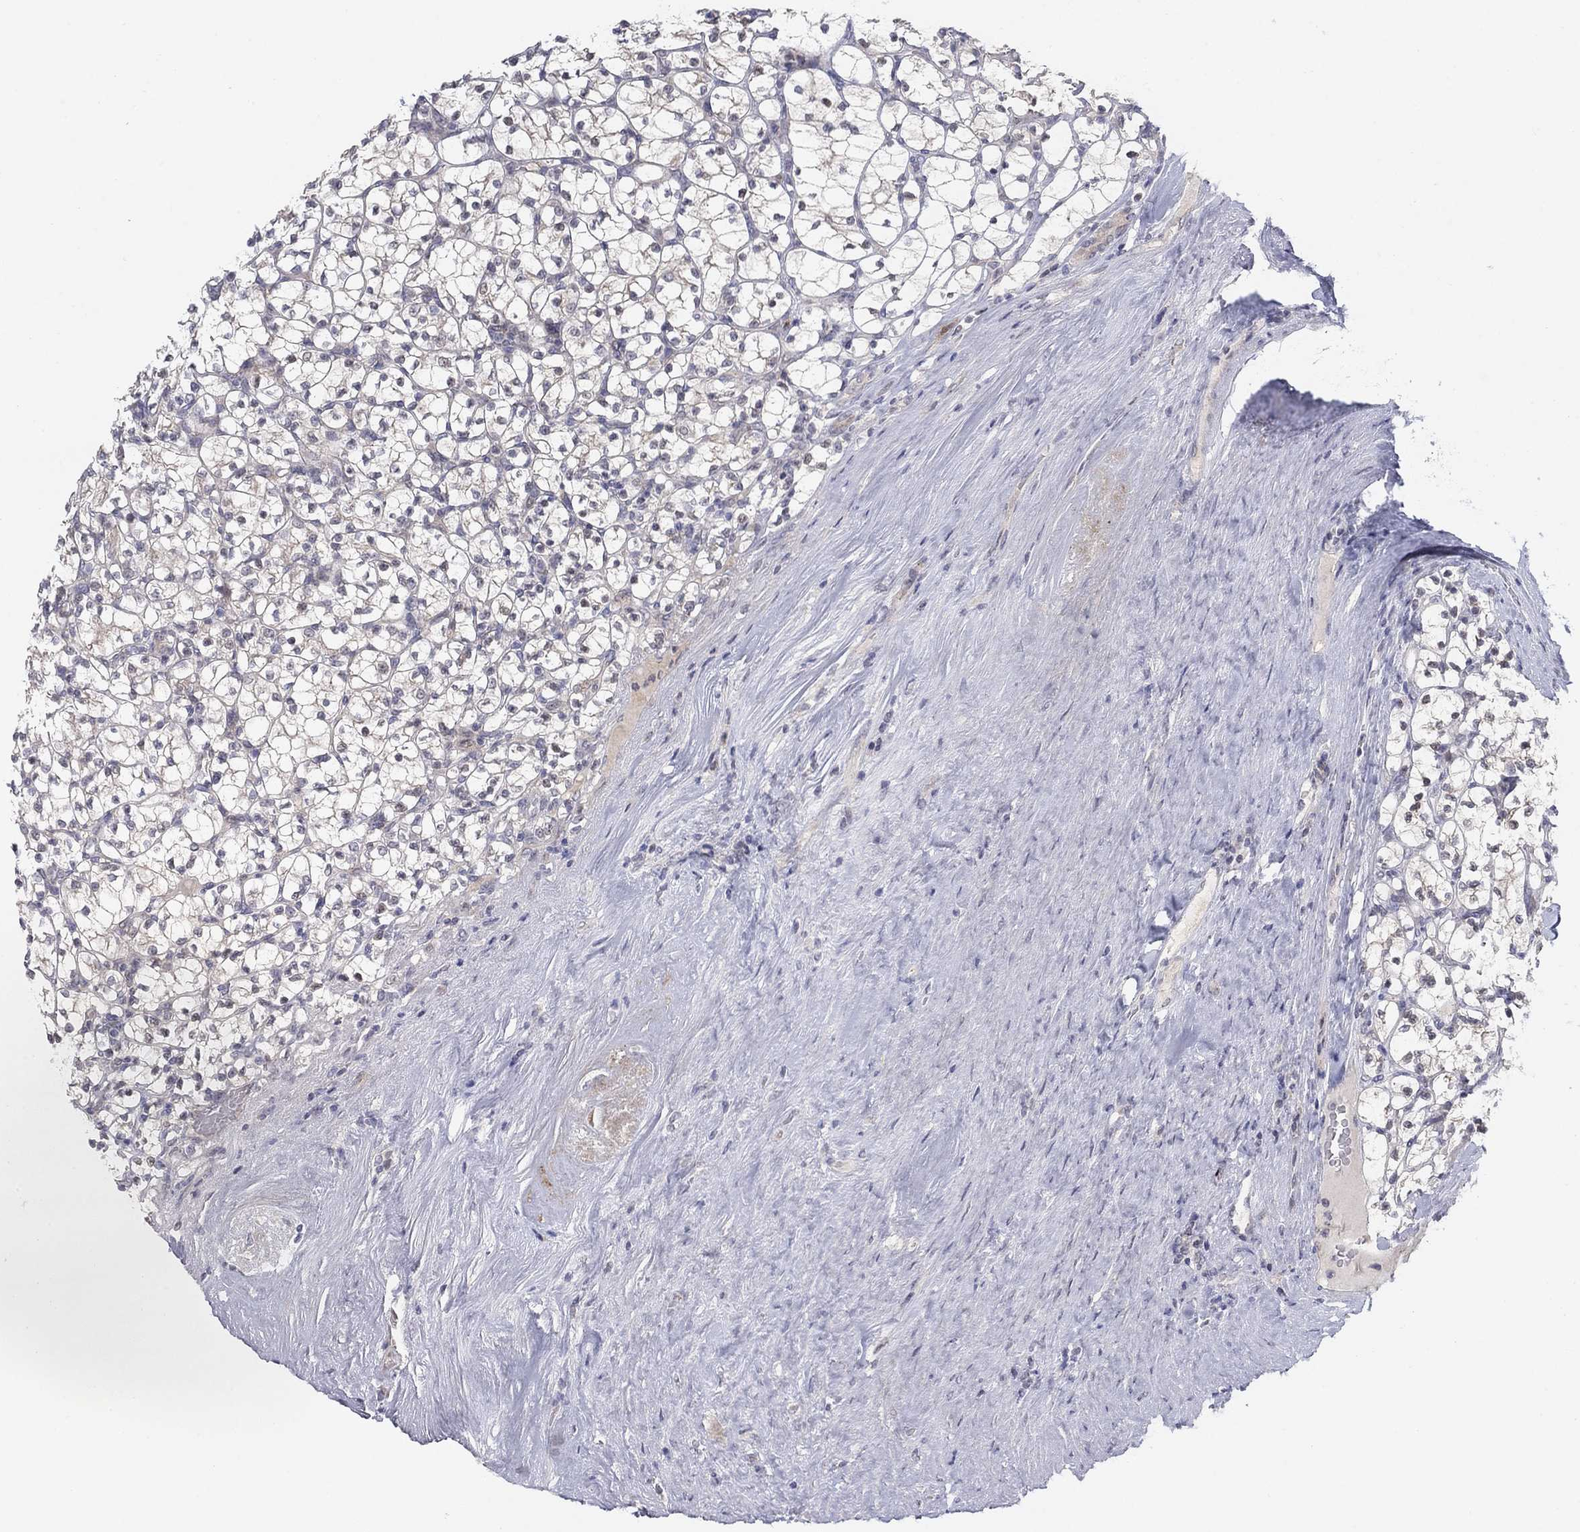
{"staining": {"intensity": "negative", "quantity": "none", "location": "none"}, "tissue": "renal cancer", "cell_type": "Tumor cells", "image_type": "cancer", "snomed": [{"axis": "morphology", "description": "Adenocarcinoma, NOS"}, {"axis": "topography", "description": "Kidney"}], "caption": "DAB (3,3'-diaminobenzidine) immunohistochemical staining of renal adenocarcinoma demonstrates no significant positivity in tumor cells.", "gene": "AMN1", "patient": {"sex": "female", "age": 89}}